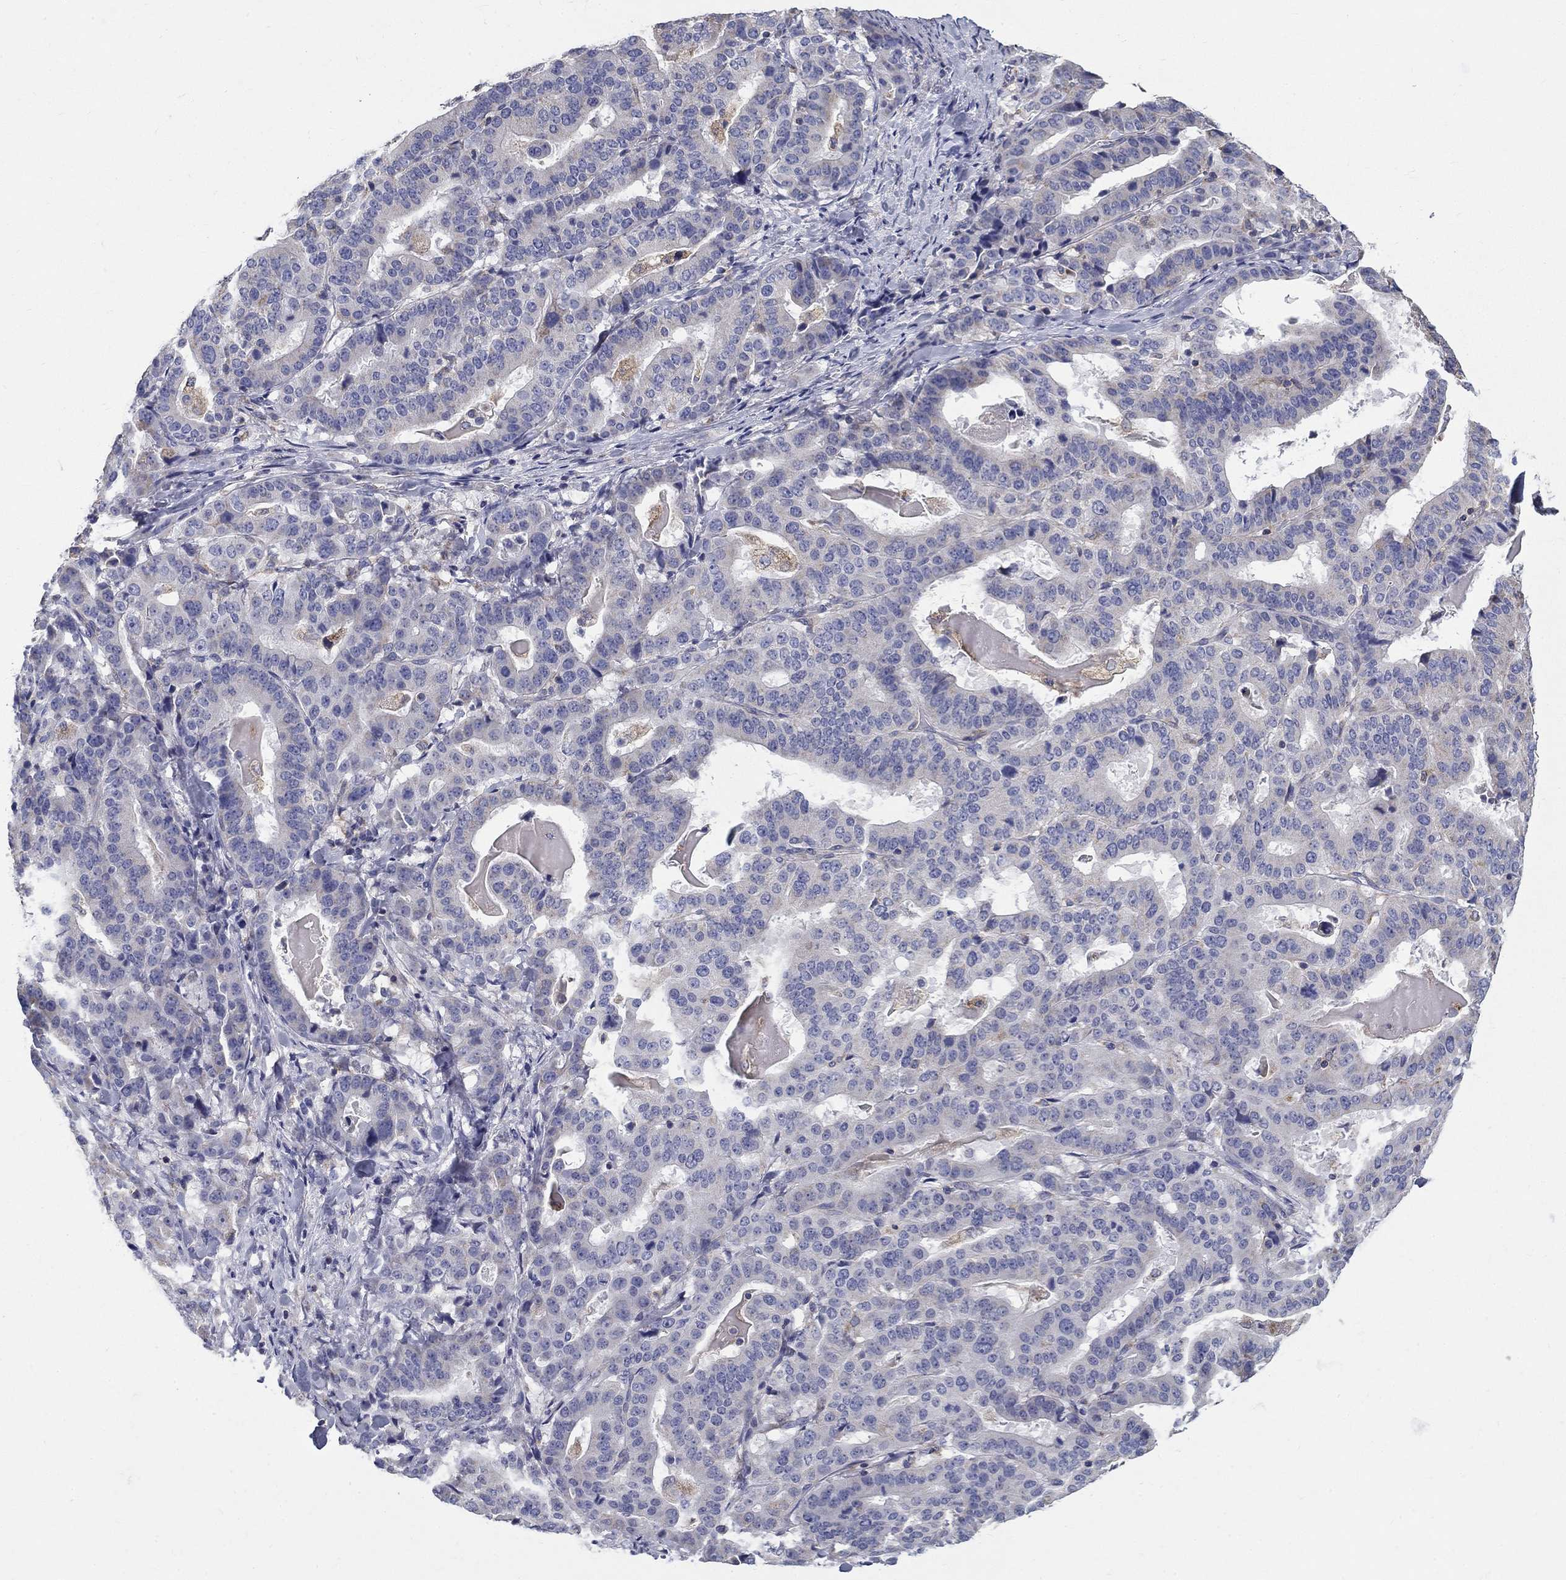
{"staining": {"intensity": "negative", "quantity": "none", "location": "none"}, "tissue": "stomach cancer", "cell_type": "Tumor cells", "image_type": "cancer", "snomed": [{"axis": "morphology", "description": "Adenocarcinoma, NOS"}, {"axis": "topography", "description": "Stomach"}], "caption": "High power microscopy photomicrograph of an IHC photomicrograph of adenocarcinoma (stomach), revealing no significant expression in tumor cells.", "gene": "NME5", "patient": {"sex": "male", "age": 48}}